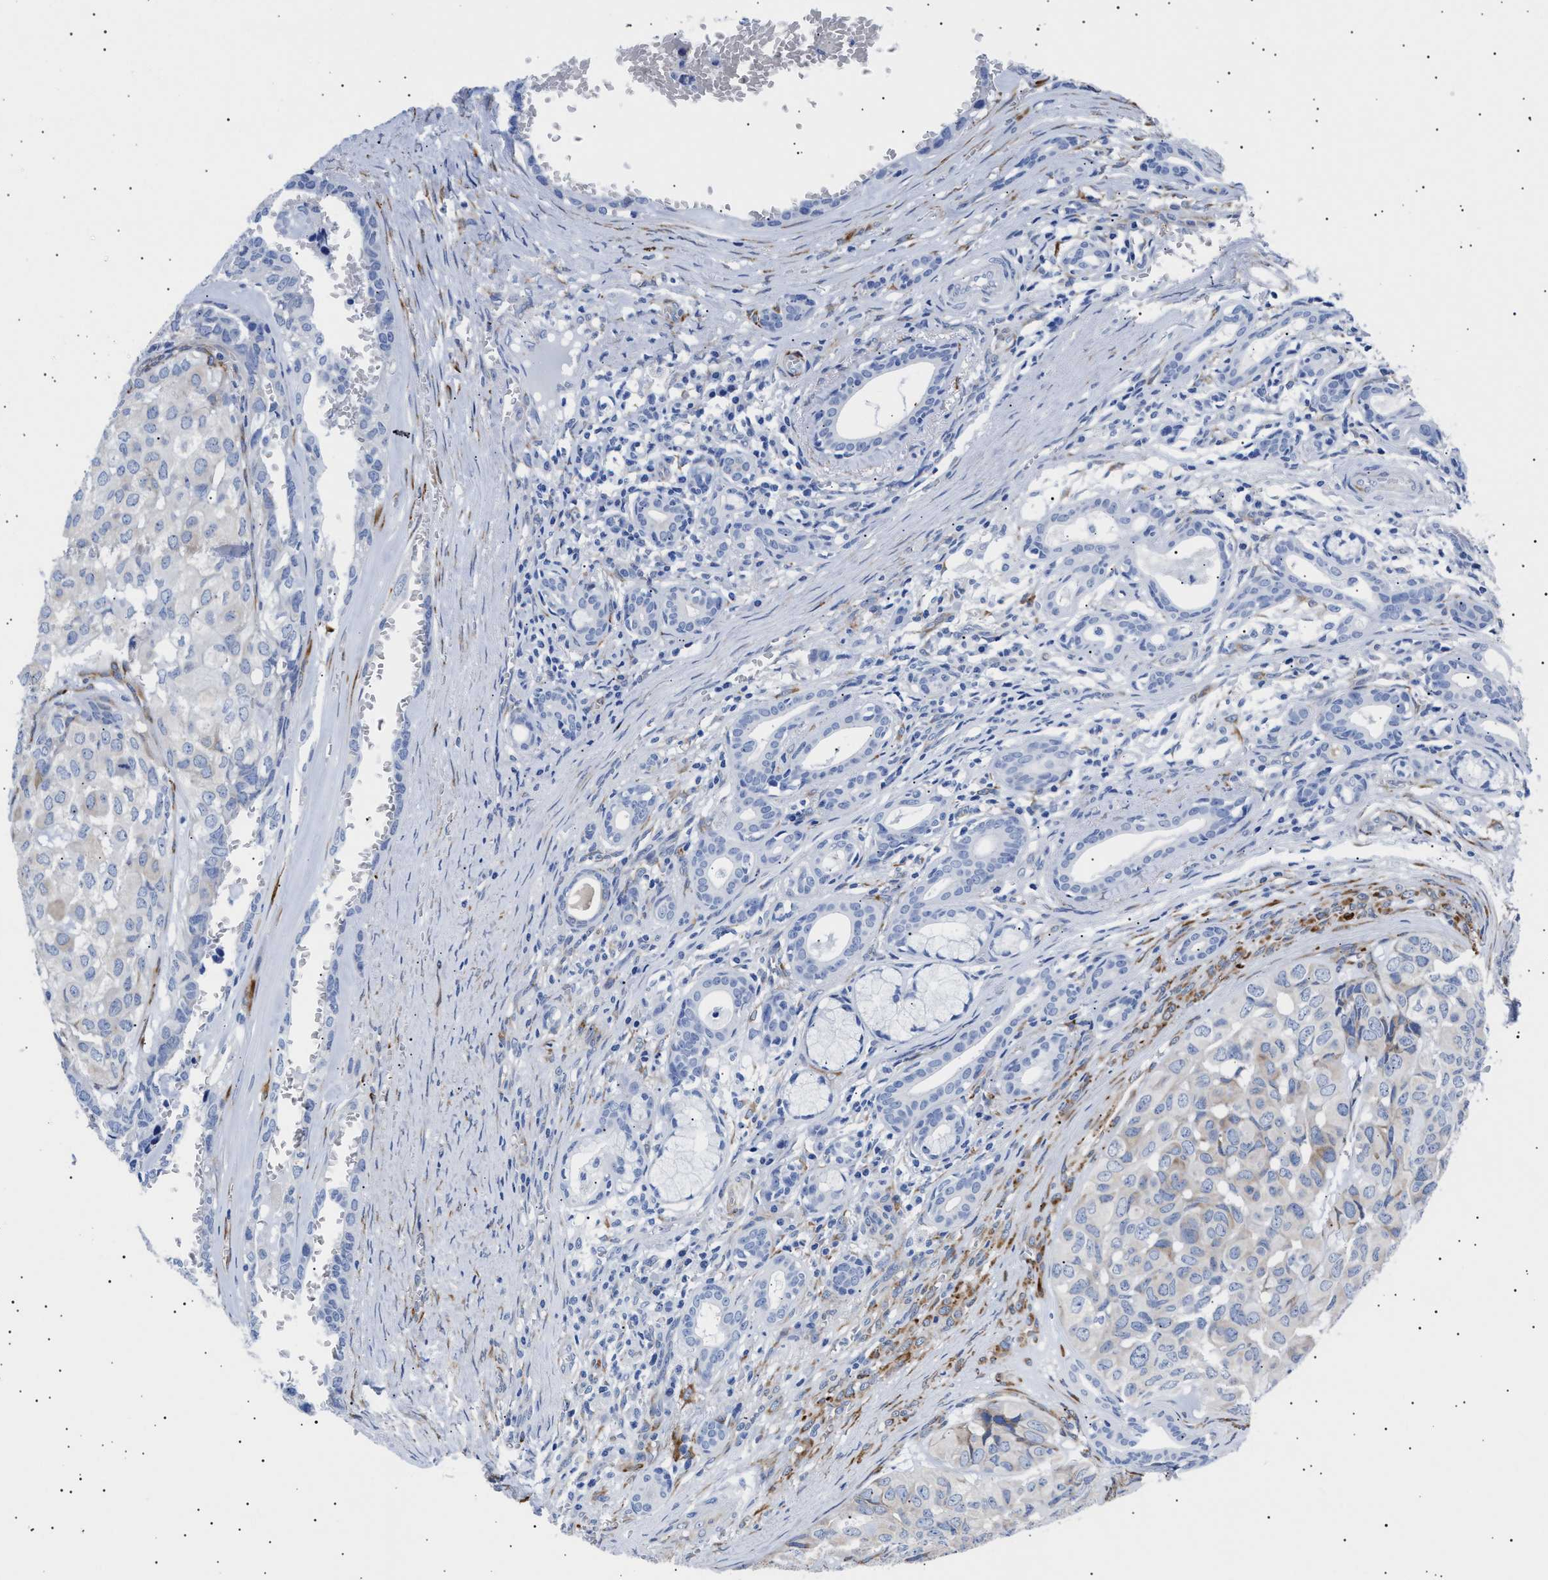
{"staining": {"intensity": "negative", "quantity": "none", "location": "none"}, "tissue": "head and neck cancer", "cell_type": "Tumor cells", "image_type": "cancer", "snomed": [{"axis": "morphology", "description": "Adenocarcinoma, NOS"}, {"axis": "topography", "description": "Salivary gland, NOS"}, {"axis": "topography", "description": "Head-Neck"}], "caption": "The photomicrograph reveals no staining of tumor cells in adenocarcinoma (head and neck). Nuclei are stained in blue.", "gene": "HEMGN", "patient": {"sex": "female", "age": 76}}